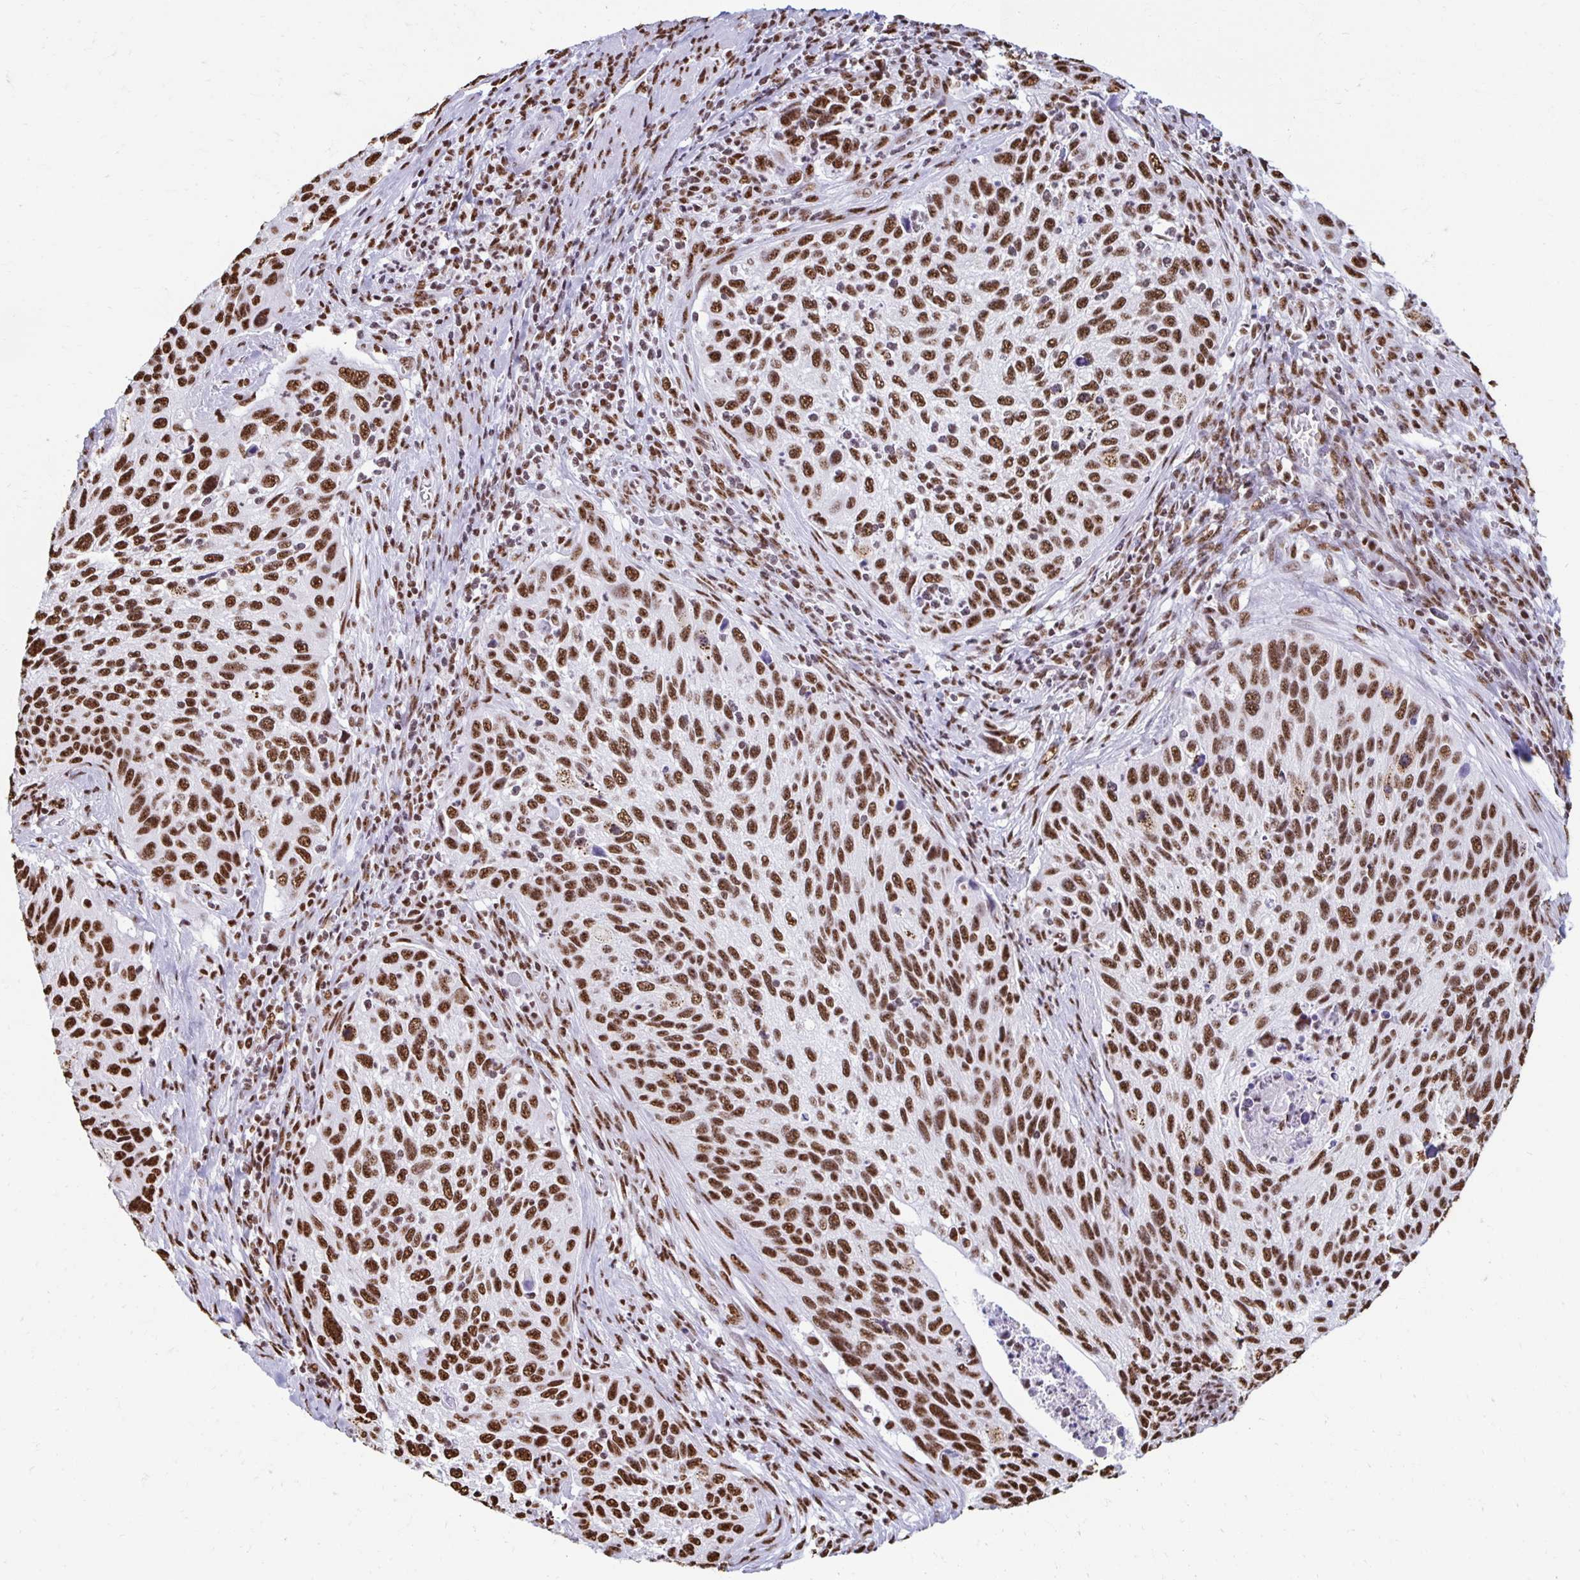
{"staining": {"intensity": "strong", "quantity": ">75%", "location": "nuclear"}, "tissue": "cervical cancer", "cell_type": "Tumor cells", "image_type": "cancer", "snomed": [{"axis": "morphology", "description": "Squamous cell carcinoma, NOS"}, {"axis": "topography", "description": "Cervix"}], "caption": "Protein staining exhibits strong nuclear staining in about >75% of tumor cells in cervical cancer (squamous cell carcinoma). (brown staining indicates protein expression, while blue staining denotes nuclei).", "gene": "NONO", "patient": {"sex": "female", "age": 70}}